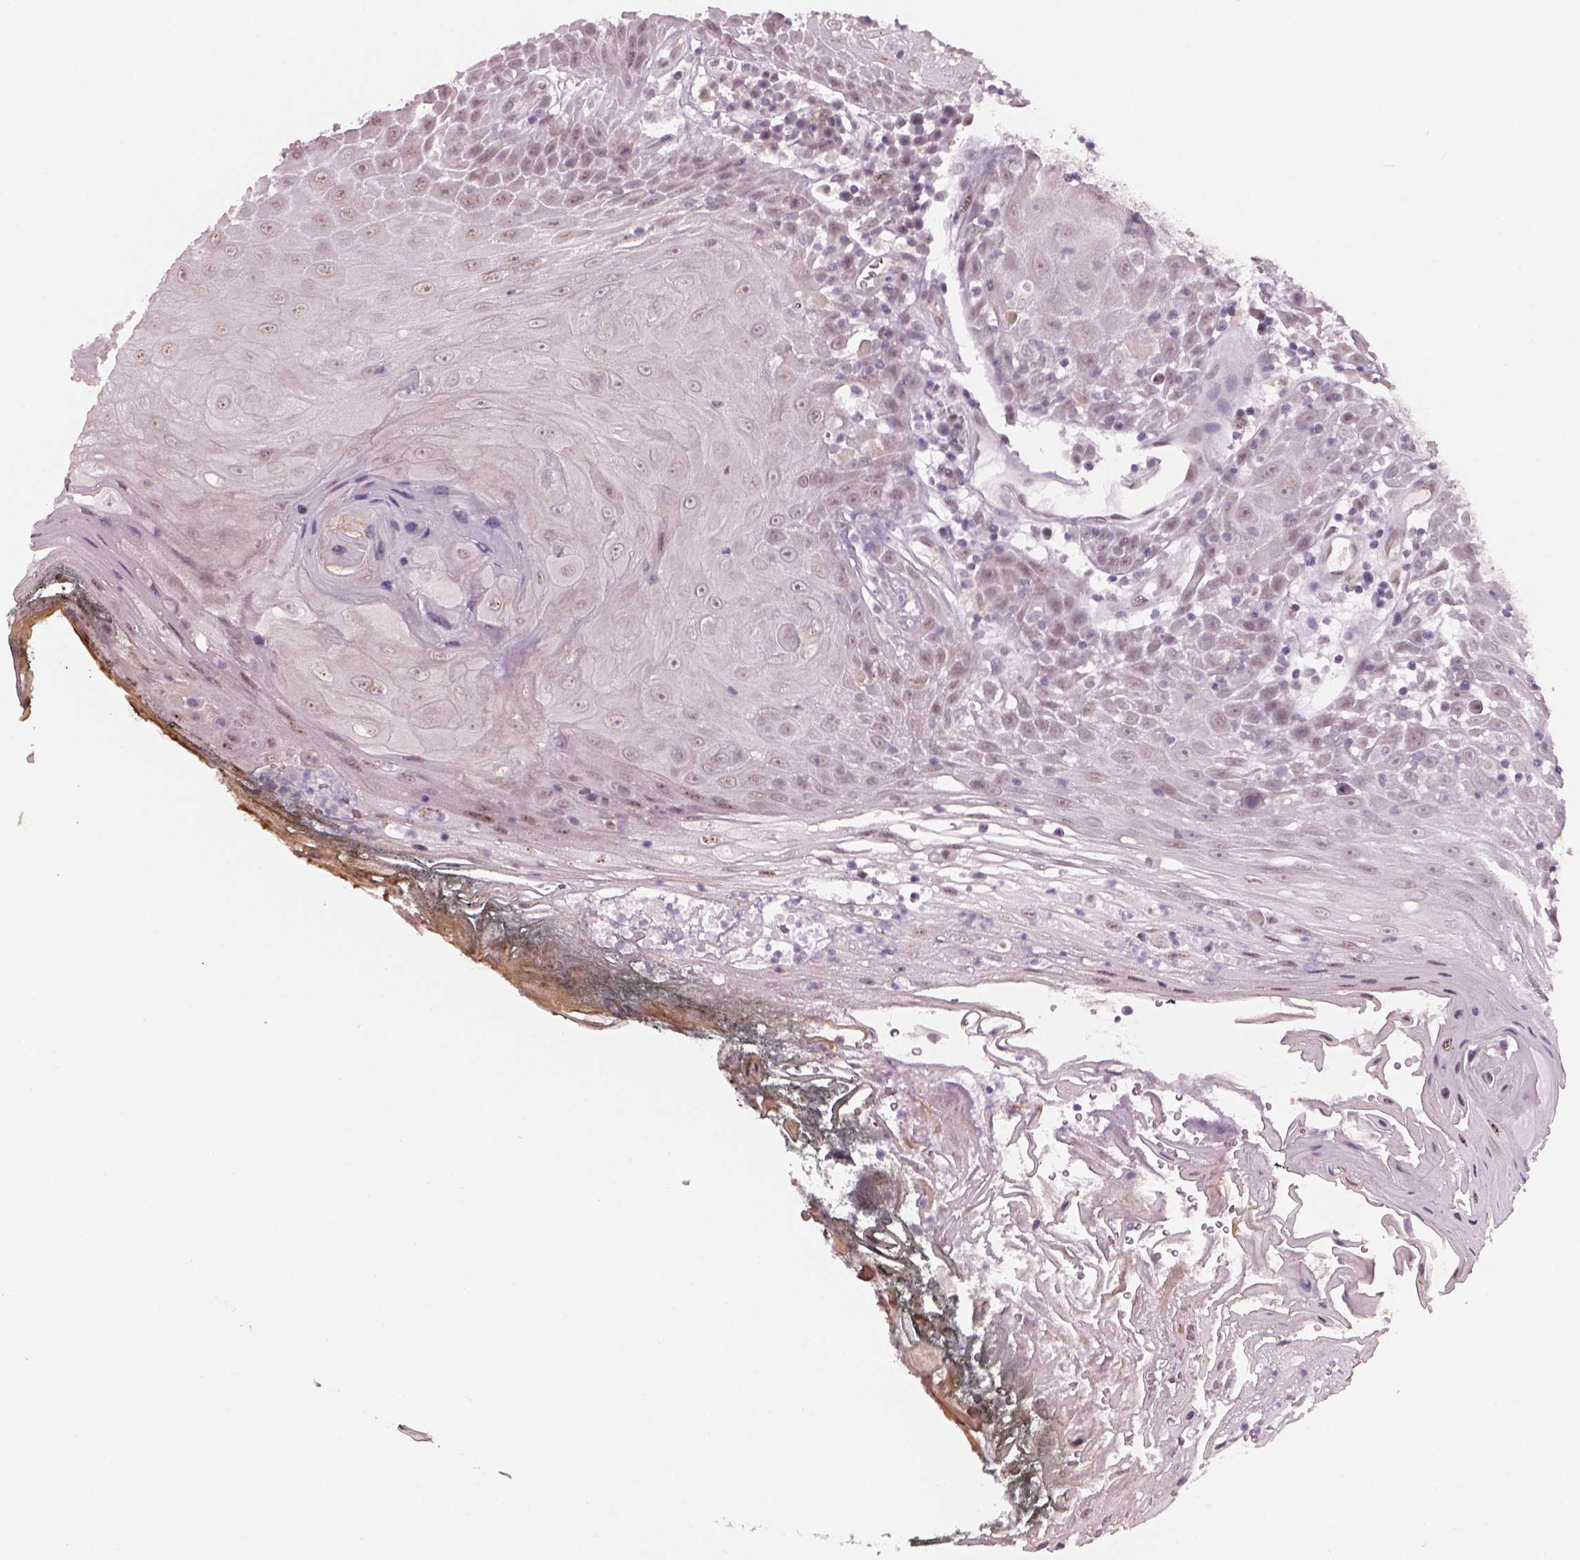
{"staining": {"intensity": "negative", "quantity": "none", "location": "none"}, "tissue": "head and neck cancer", "cell_type": "Tumor cells", "image_type": "cancer", "snomed": [{"axis": "morphology", "description": "Squamous cell carcinoma, NOS"}, {"axis": "topography", "description": "Head-Neck"}], "caption": "Protein analysis of head and neck squamous cell carcinoma exhibits no significant positivity in tumor cells.", "gene": "NAT8", "patient": {"sex": "male", "age": 52}}